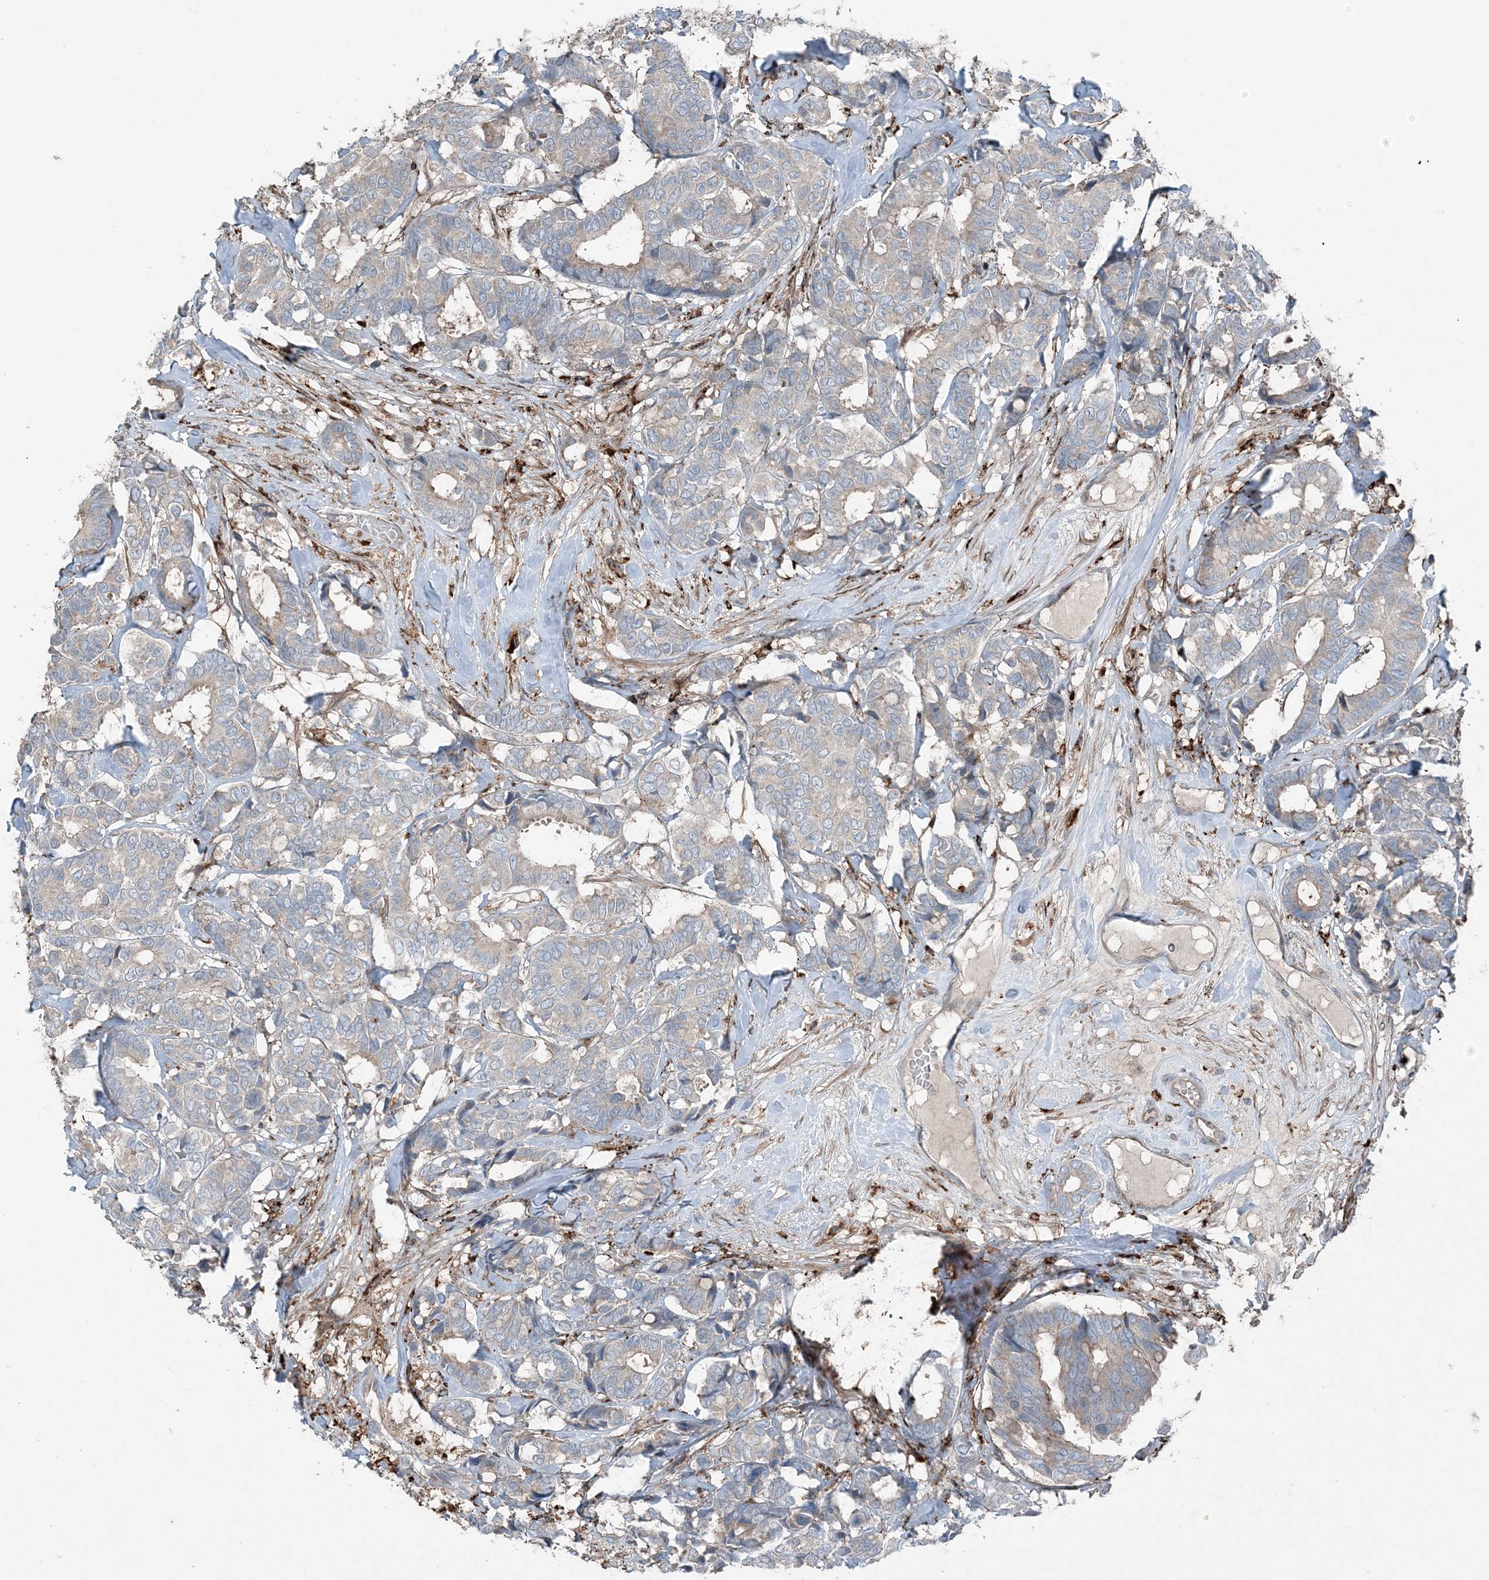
{"staining": {"intensity": "weak", "quantity": "<25%", "location": "cytoplasmic/membranous"}, "tissue": "breast cancer", "cell_type": "Tumor cells", "image_type": "cancer", "snomed": [{"axis": "morphology", "description": "Duct carcinoma"}, {"axis": "topography", "description": "Breast"}], "caption": "Tumor cells are negative for protein expression in human breast cancer (invasive ductal carcinoma).", "gene": "KY", "patient": {"sex": "female", "age": 87}}